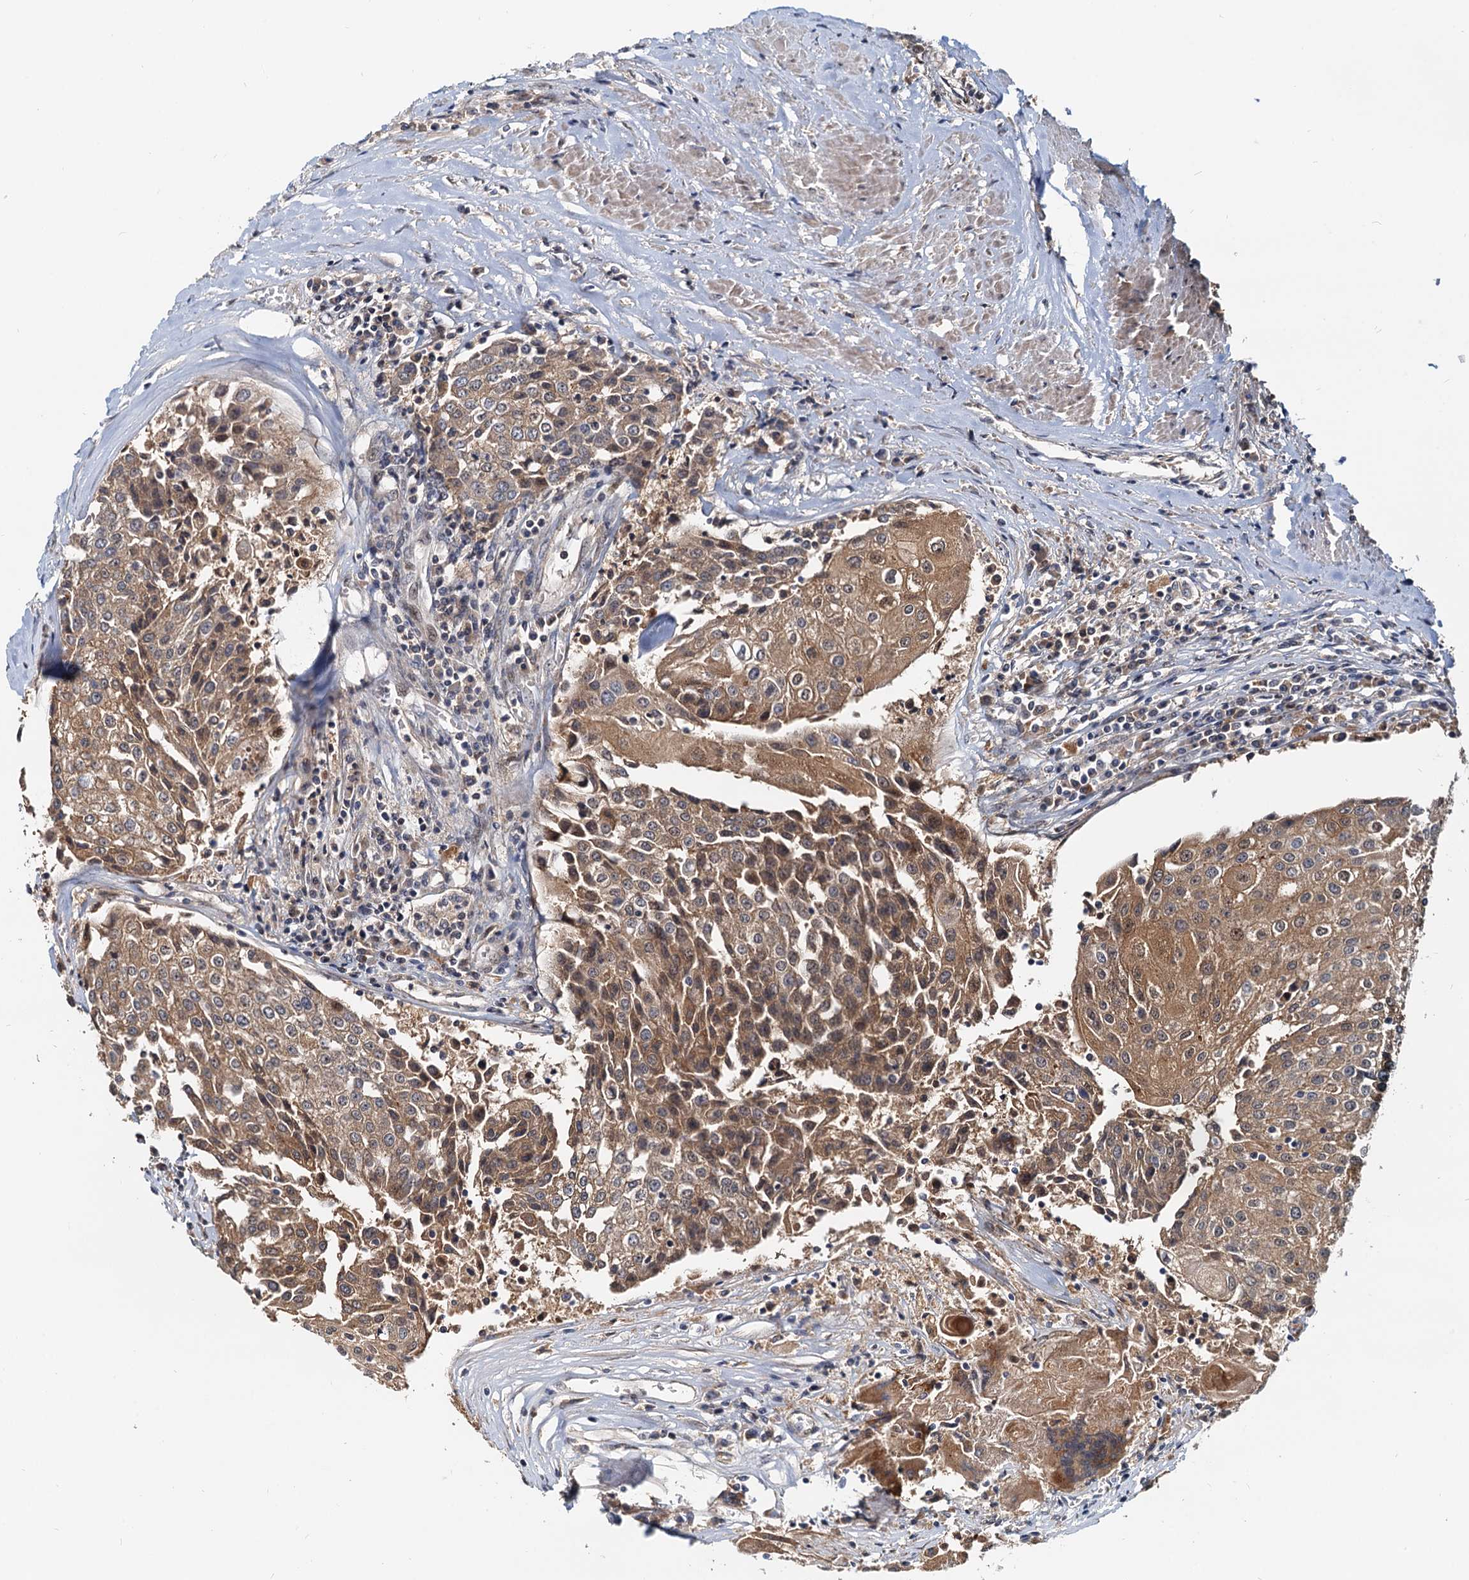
{"staining": {"intensity": "moderate", "quantity": ">75%", "location": "cytoplasmic/membranous,nuclear"}, "tissue": "urothelial cancer", "cell_type": "Tumor cells", "image_type": "cancer", "snomed": [{"axis": "morphology", "description": "Urothelial carcinoma, High grade"}, {"axis": "topography", "description": "Urinary bladder"}], "caption": "Immunohistochemistry (IHC) staining of urothelial carcinoma (high-grade), which demonstrates medium levels of moderate cytoplasmic/membranous and nuclear staining in approximately >75% of tumor cells indicating moderate cytoplasmic/membranous and nuclear protein positivity. The staining was performed using DAB (3,3'-diaminobenzidine) (brown) for protein detection and nuclei were counterstained in hematoxylin (blue).", "gene": "TOLLIP", "patient": {"sex": "female", "age": 85}}